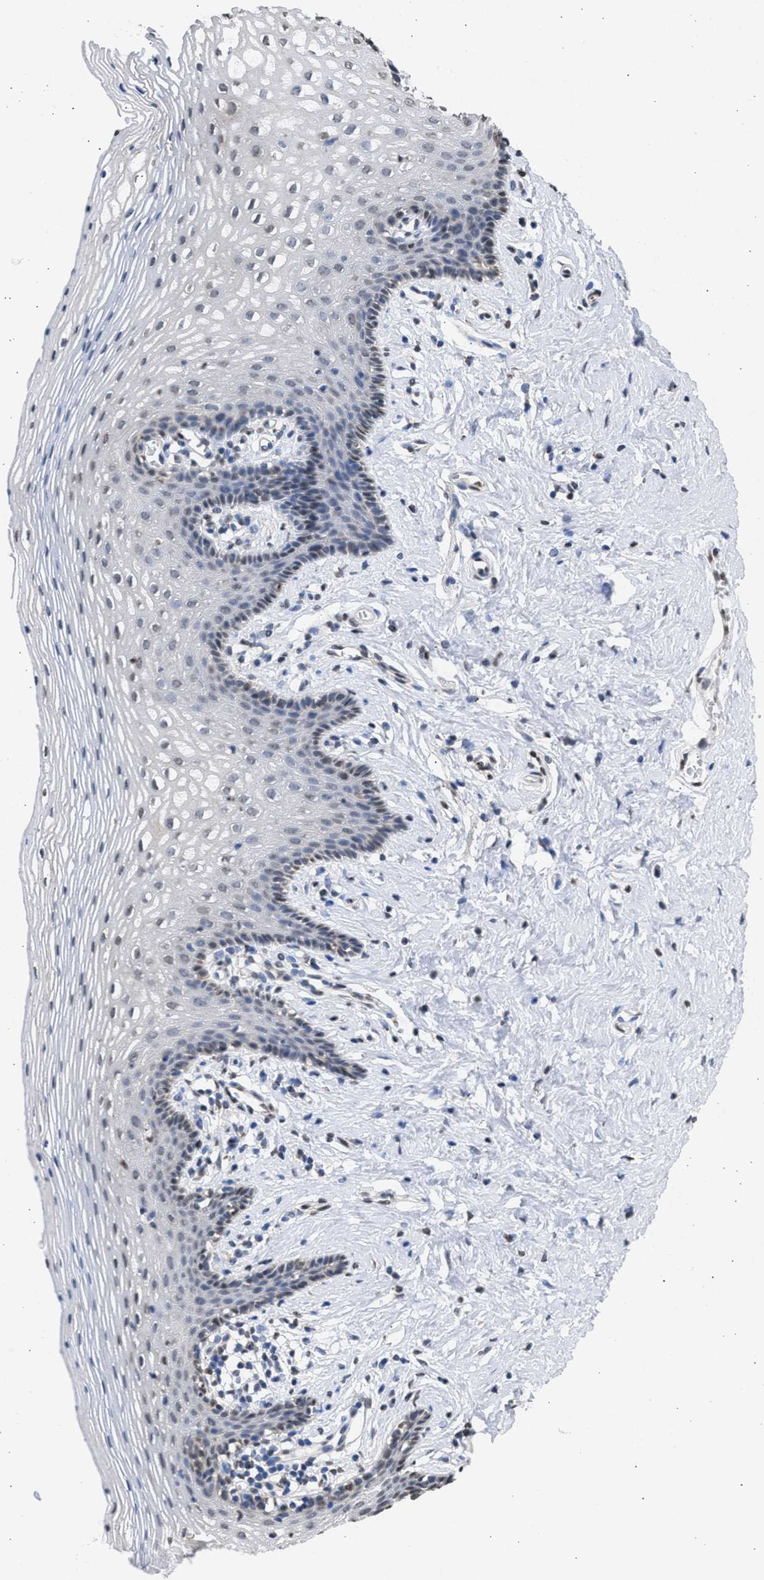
{"staining": {"intensity": "weak", "quantity": "<25%", "location": "nuclear"}, "tissue": "vagina", "cell_type": "Squamous epithelial cells", "image_type": "normal", "snomed": [{"axis": "morphology", "description": "Normal tissue, NOS"}, {"axis": "topography", "description": "Vagina"}], "caption": "Vagina stained for a protein using immunohistochemistry exhibits no expression squamous epithelial cells.", "gene": "NUP35", "patient": {"sex": "female", "age": 32}}